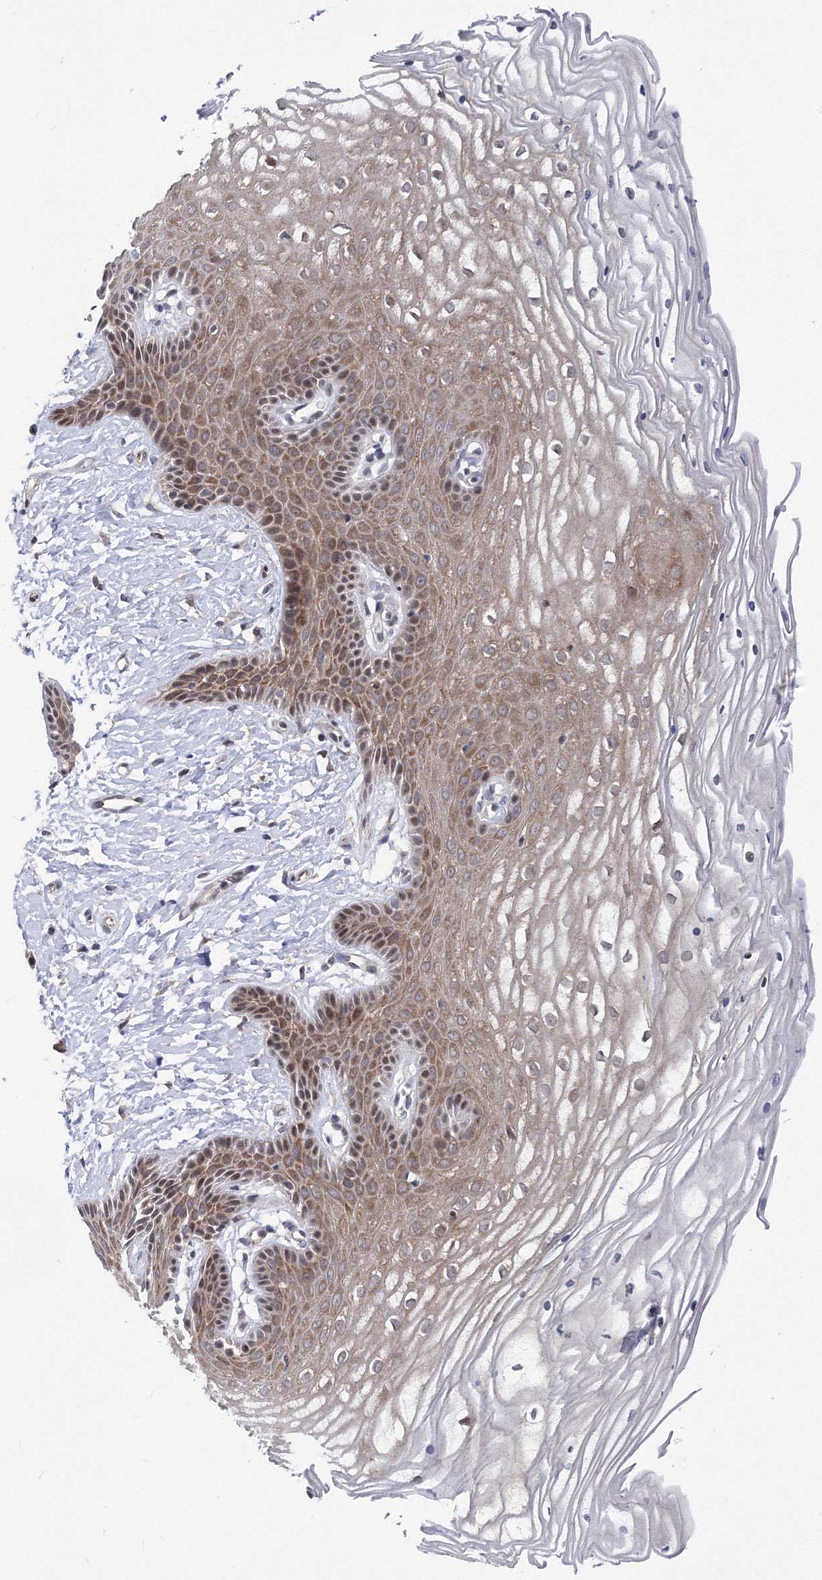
{"staining": {"intensity": "moderate", "quantity": ">75%", "location": "cytoplasmic/membranous"}, "tissue": "vagina", "cell_type": "Squamous epithelial cells", "image_type": "normal", "snomed": [{"axis": "morphology", "description": "Normal tissue, NOS"}, {"axis": "topography", "description": "Vagina"}, {"axis": "topography", "description": "Cervix"}], "caption": "Immunohistochemistry (IHC) (DAB (3,3'-diaminobenzidine)) staining of benign human vagina shows moderate cytoplasmic/membranous protein positivity in about >75% of squamous epithelial cells. Immunohistochemistry (IHC) stains the protein in brown and the nuclei are stained blue.", "gene": "GPN1", "patient": {"sex": "female", "age": 40}}